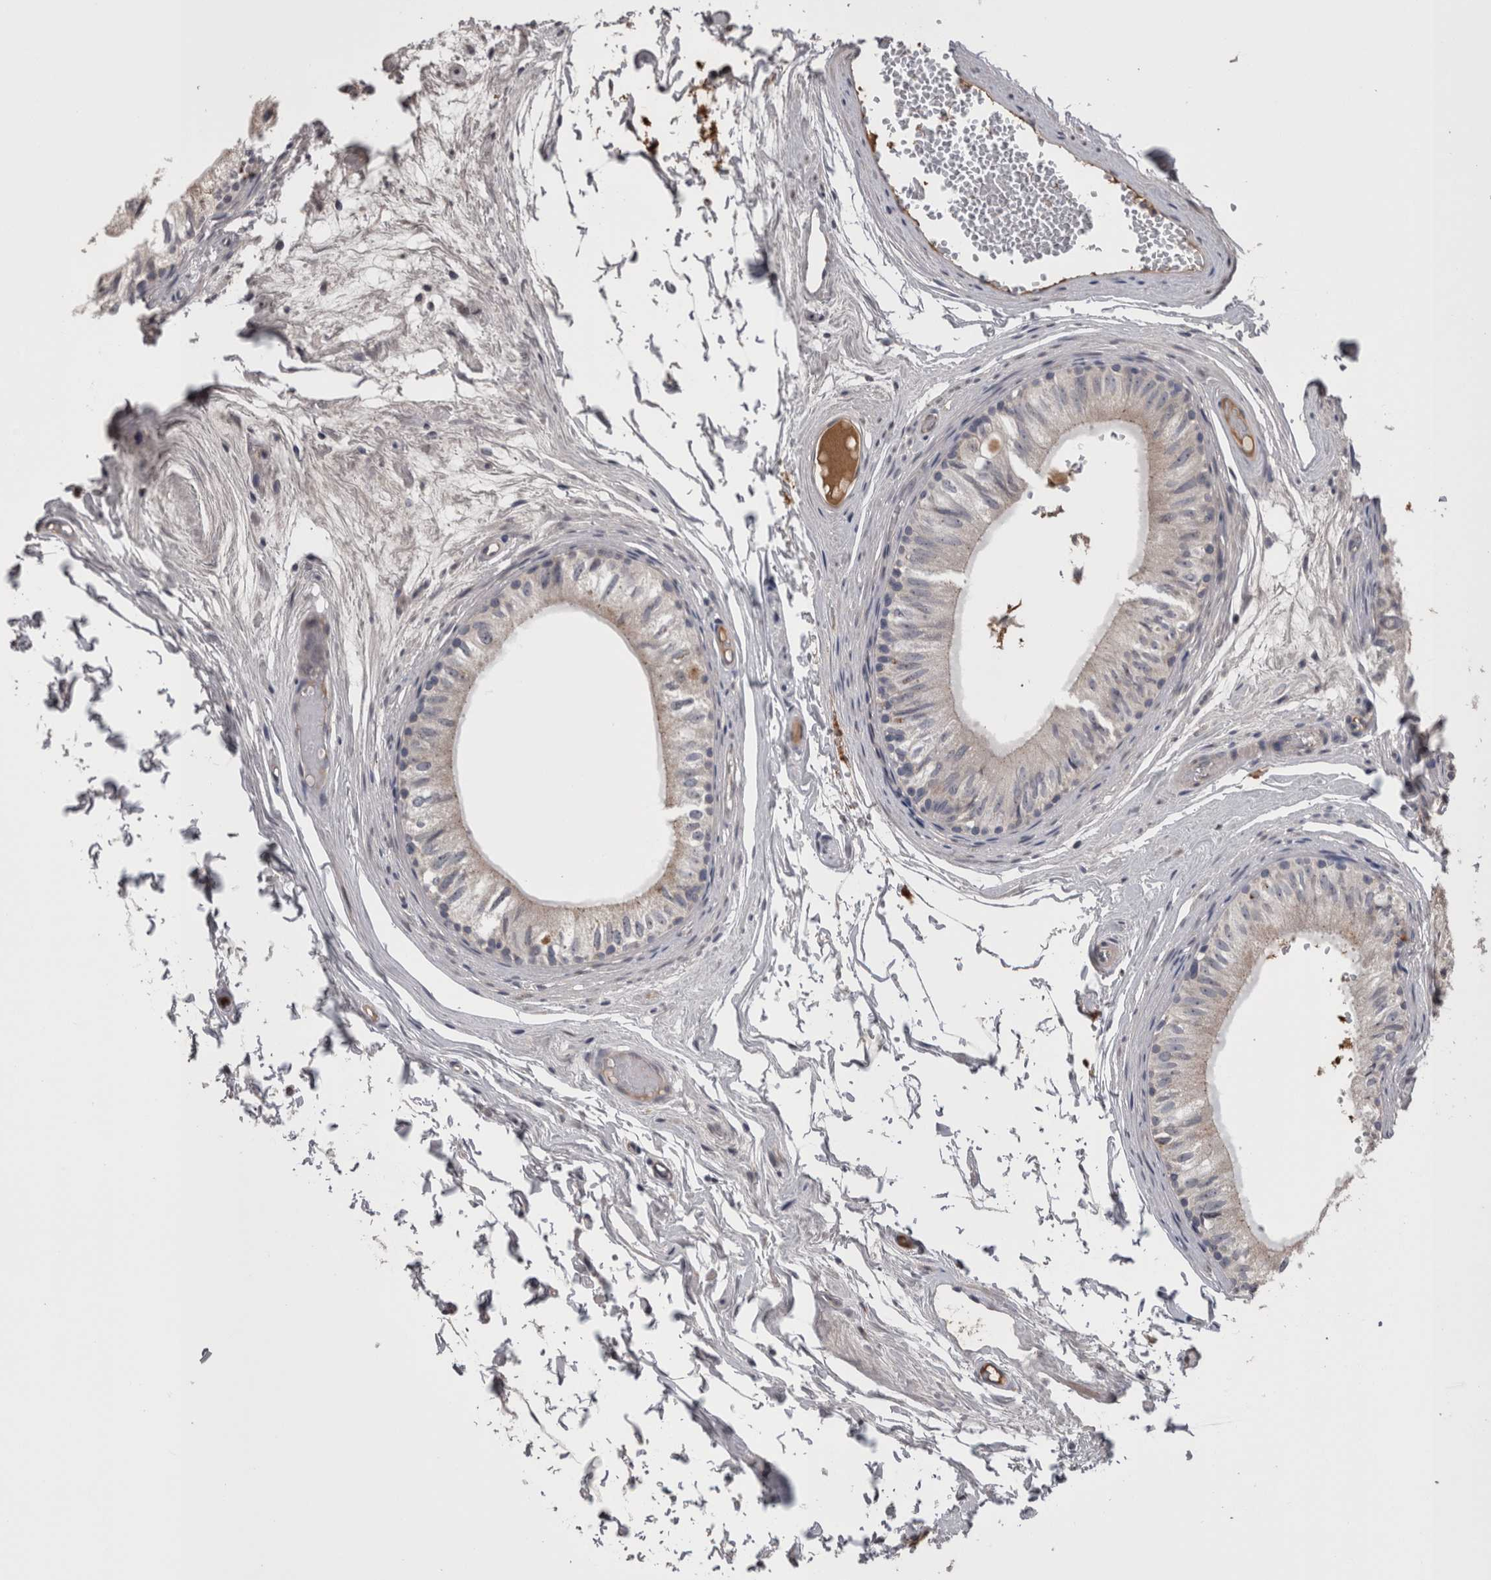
{"staining": {"intensity": "negative", "quantity": "none", "location": "none"}, "tissue": "epididymis", "cell_type": "Glandular cells", "image_type": "normal", "snomed": [{"axis": "morphology", "description": "Normal tissue, NOS"}, {"axis": "topography", "description": "Epididymis"}], "caption": "Immunohistochemistry (IHC) micrograph of normal human epididymis stained for a protein (brown), which shows no positivity in glandular cells.", "gene": "STC1", "patient": {"sex": "male", "age": 79}}